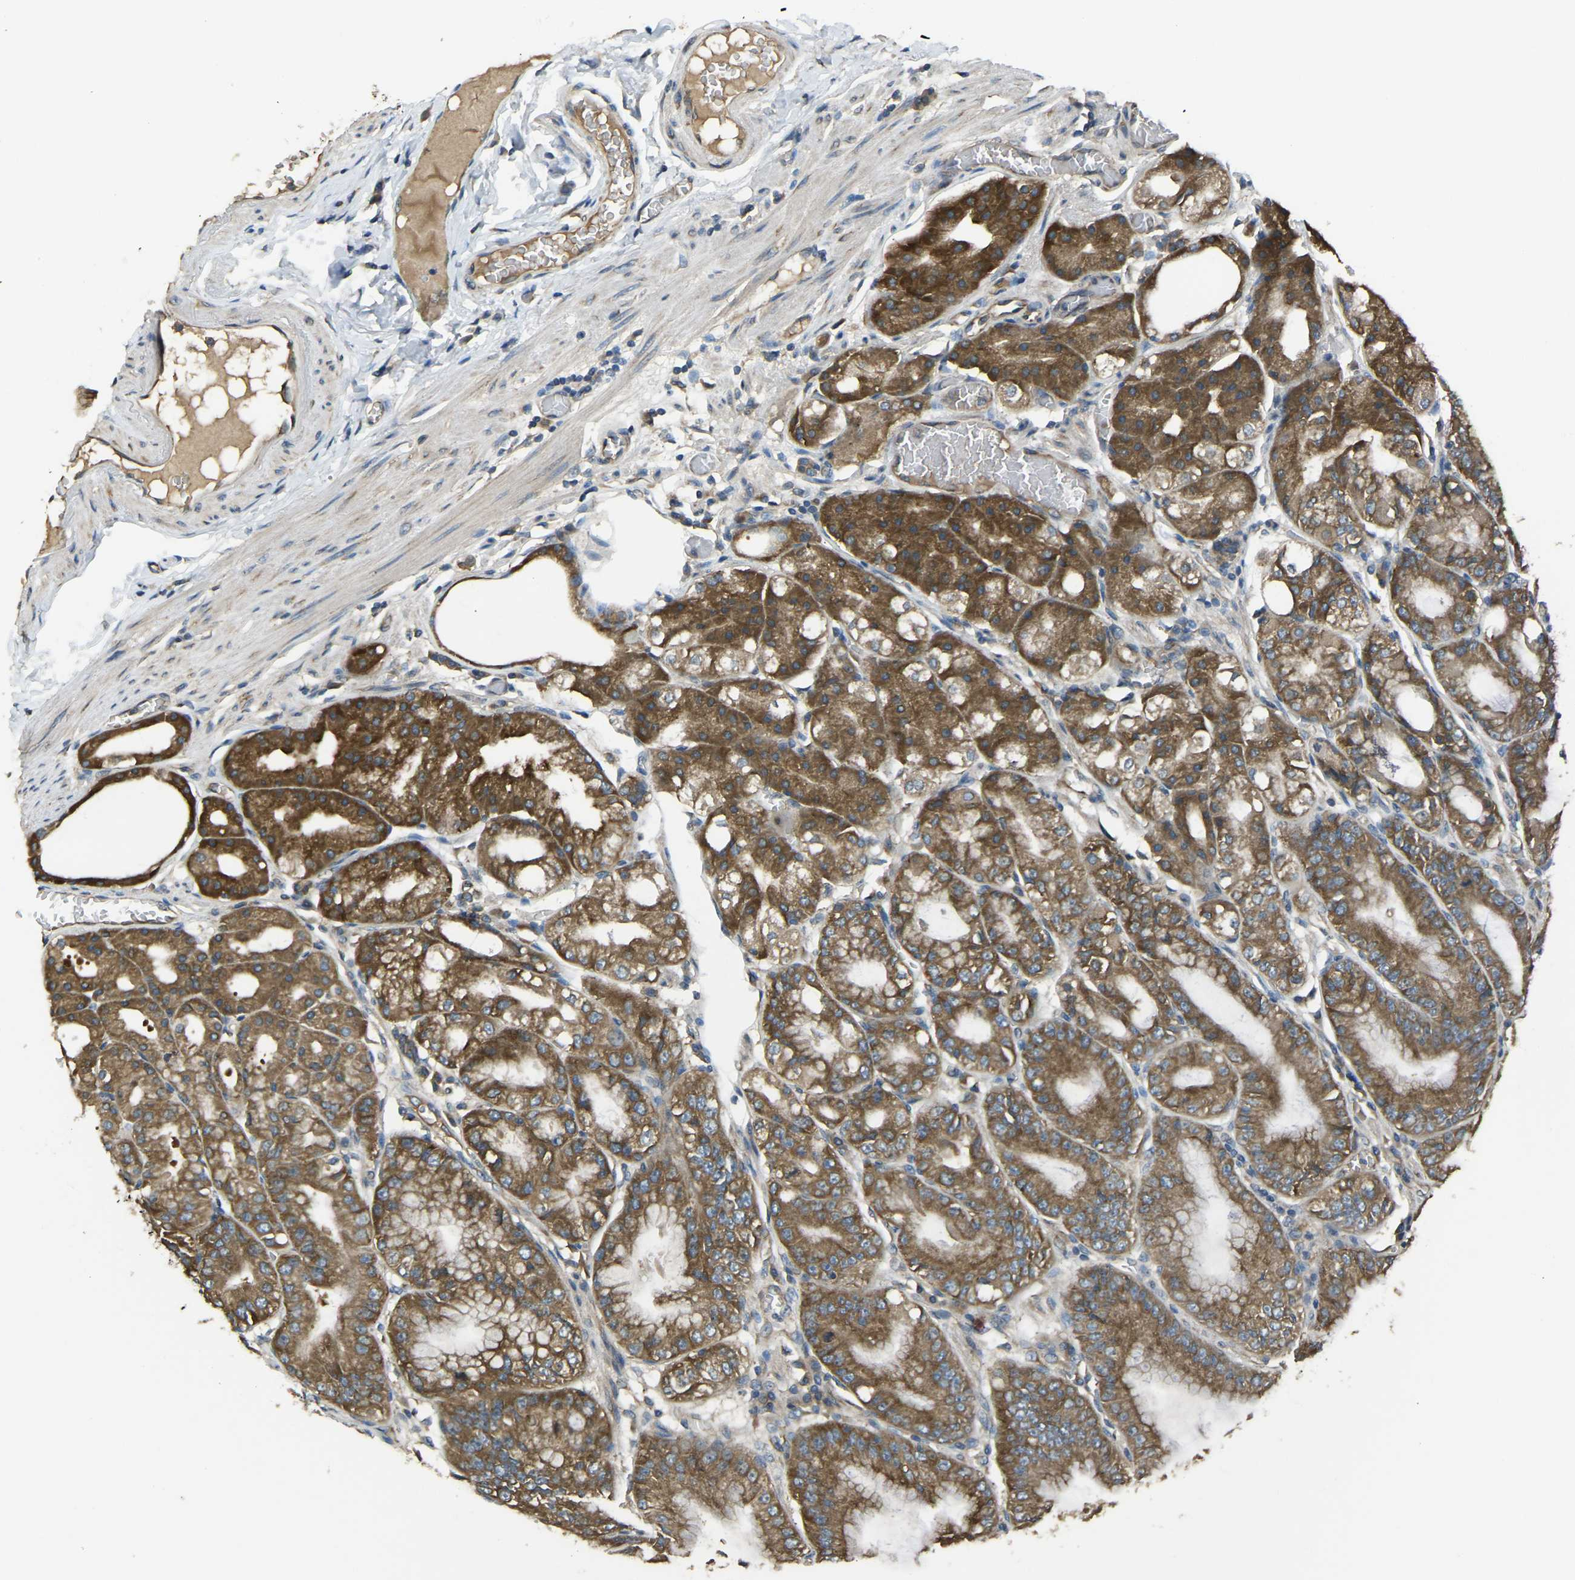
{"staining": {"intensity": "moderate", "quantity": ">75%", "location": "cytoplasmic/membranous"}, "tissue": "stomach", "cell_type": "Glandular cells", "image_type": "normal", "snomed": [{"axis": "morphology", "description": "Normal tissue, NOS"}, {"axis": "topography", "description": "Stomach, lower"}], "caption": "Brown immunohistochemical staining in unremarkable human stomach demonstrates moderate cytoplasmic/membranous expression in approximately >75% of glandular cells.", "gene": "AIMP1", "patient": {"sex": "male", "age": 71}}